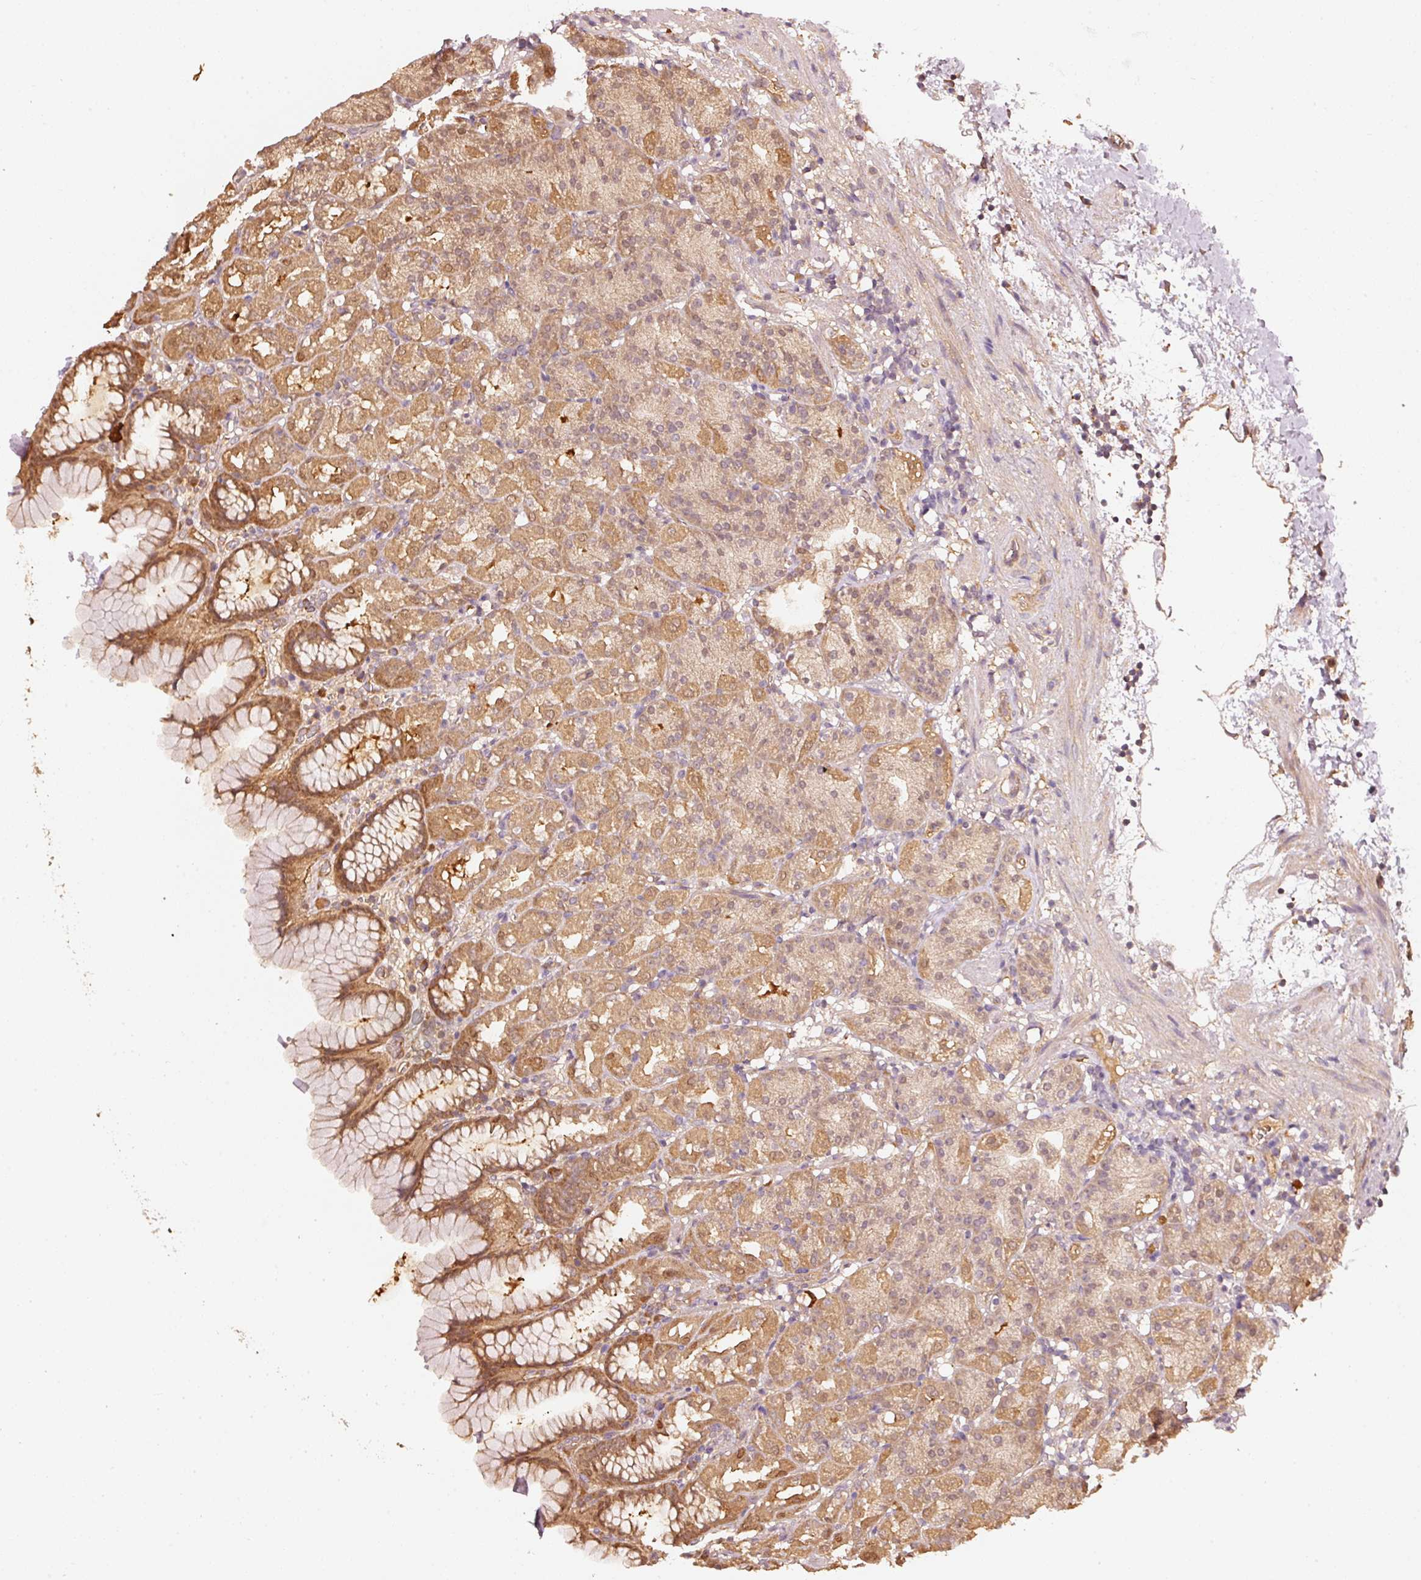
{"staining": {"intensity": "moderate", "quantity": ">75%", "location": "cytoplasmic/membranous"}, "tissue": "stomach", "cell_type": "Glandular cells", "image_type": "normal", "snomed": [{"axis": "morphology", "description": "Normal tissue, NOS"}, {"axis": "topography", "description": "Stomach, upper"}], "caption": "Immunohistochemical staining of normal human stomach exhibits moderate cytoplasmic/membranous protein expression in approximately >75% of glandular cells.", "gene": "STAU1", "patient": {"sex": "female", "age": 81}}